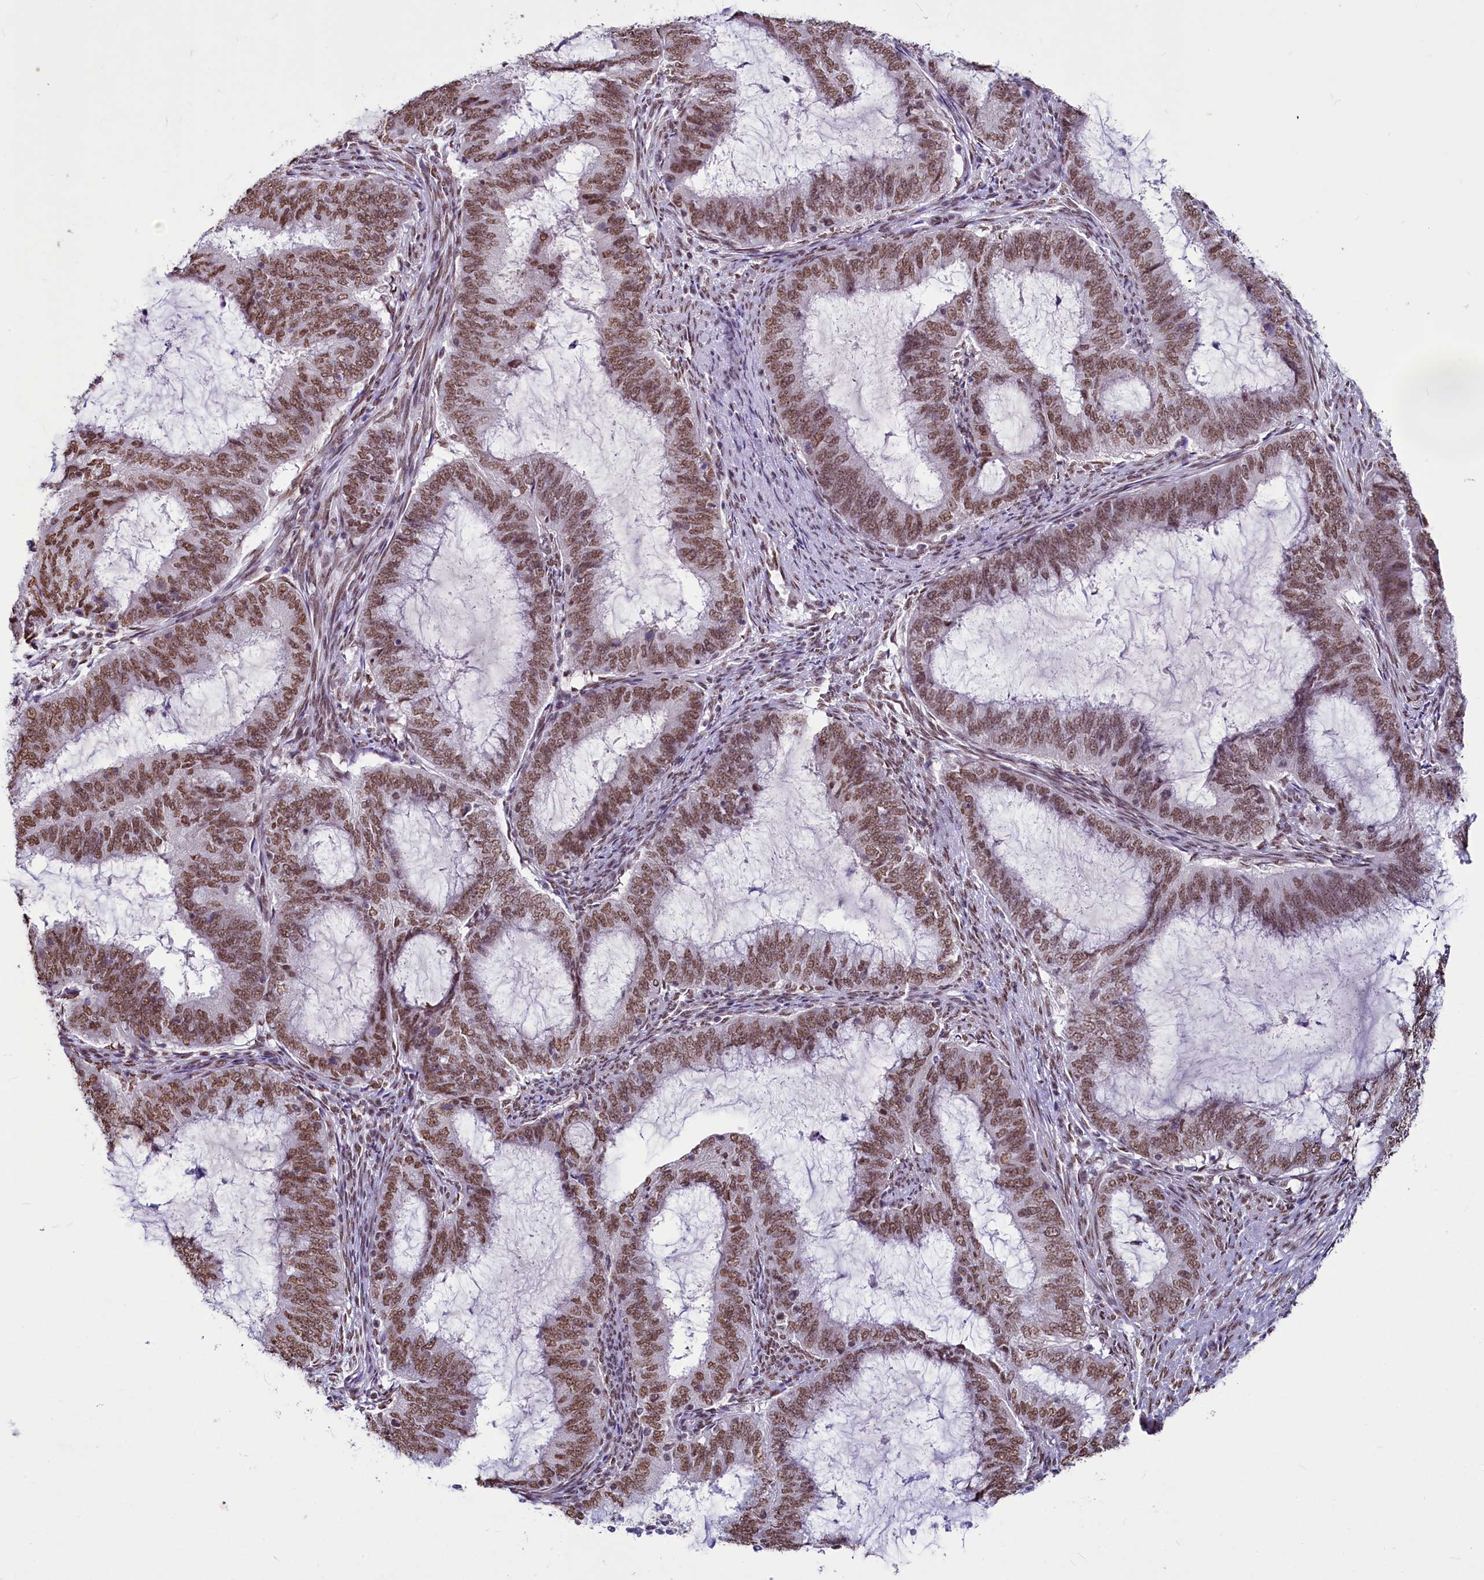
{"staining": {"intensity": "moderate", "quantity": ">75%", "location": "nuclear"}, "tissue": "endometrial cancer", "cell_type": "Tumor cells", "image_type": "cancer", "snomed": [{"axis": "morphology", "description": "Adenocarcinoma, NOS"}, {"axis": "topography", "description": "Endometrium"}], "caption": "Immunohistochemical staining of human endometrial cancer (adenocarcinoma) exhibits medium levels of moderate nuclear protein staining in about >75% of tumor cells.", "gene": "PARPBP", "patient": {"sex": "female", "age": 51}}